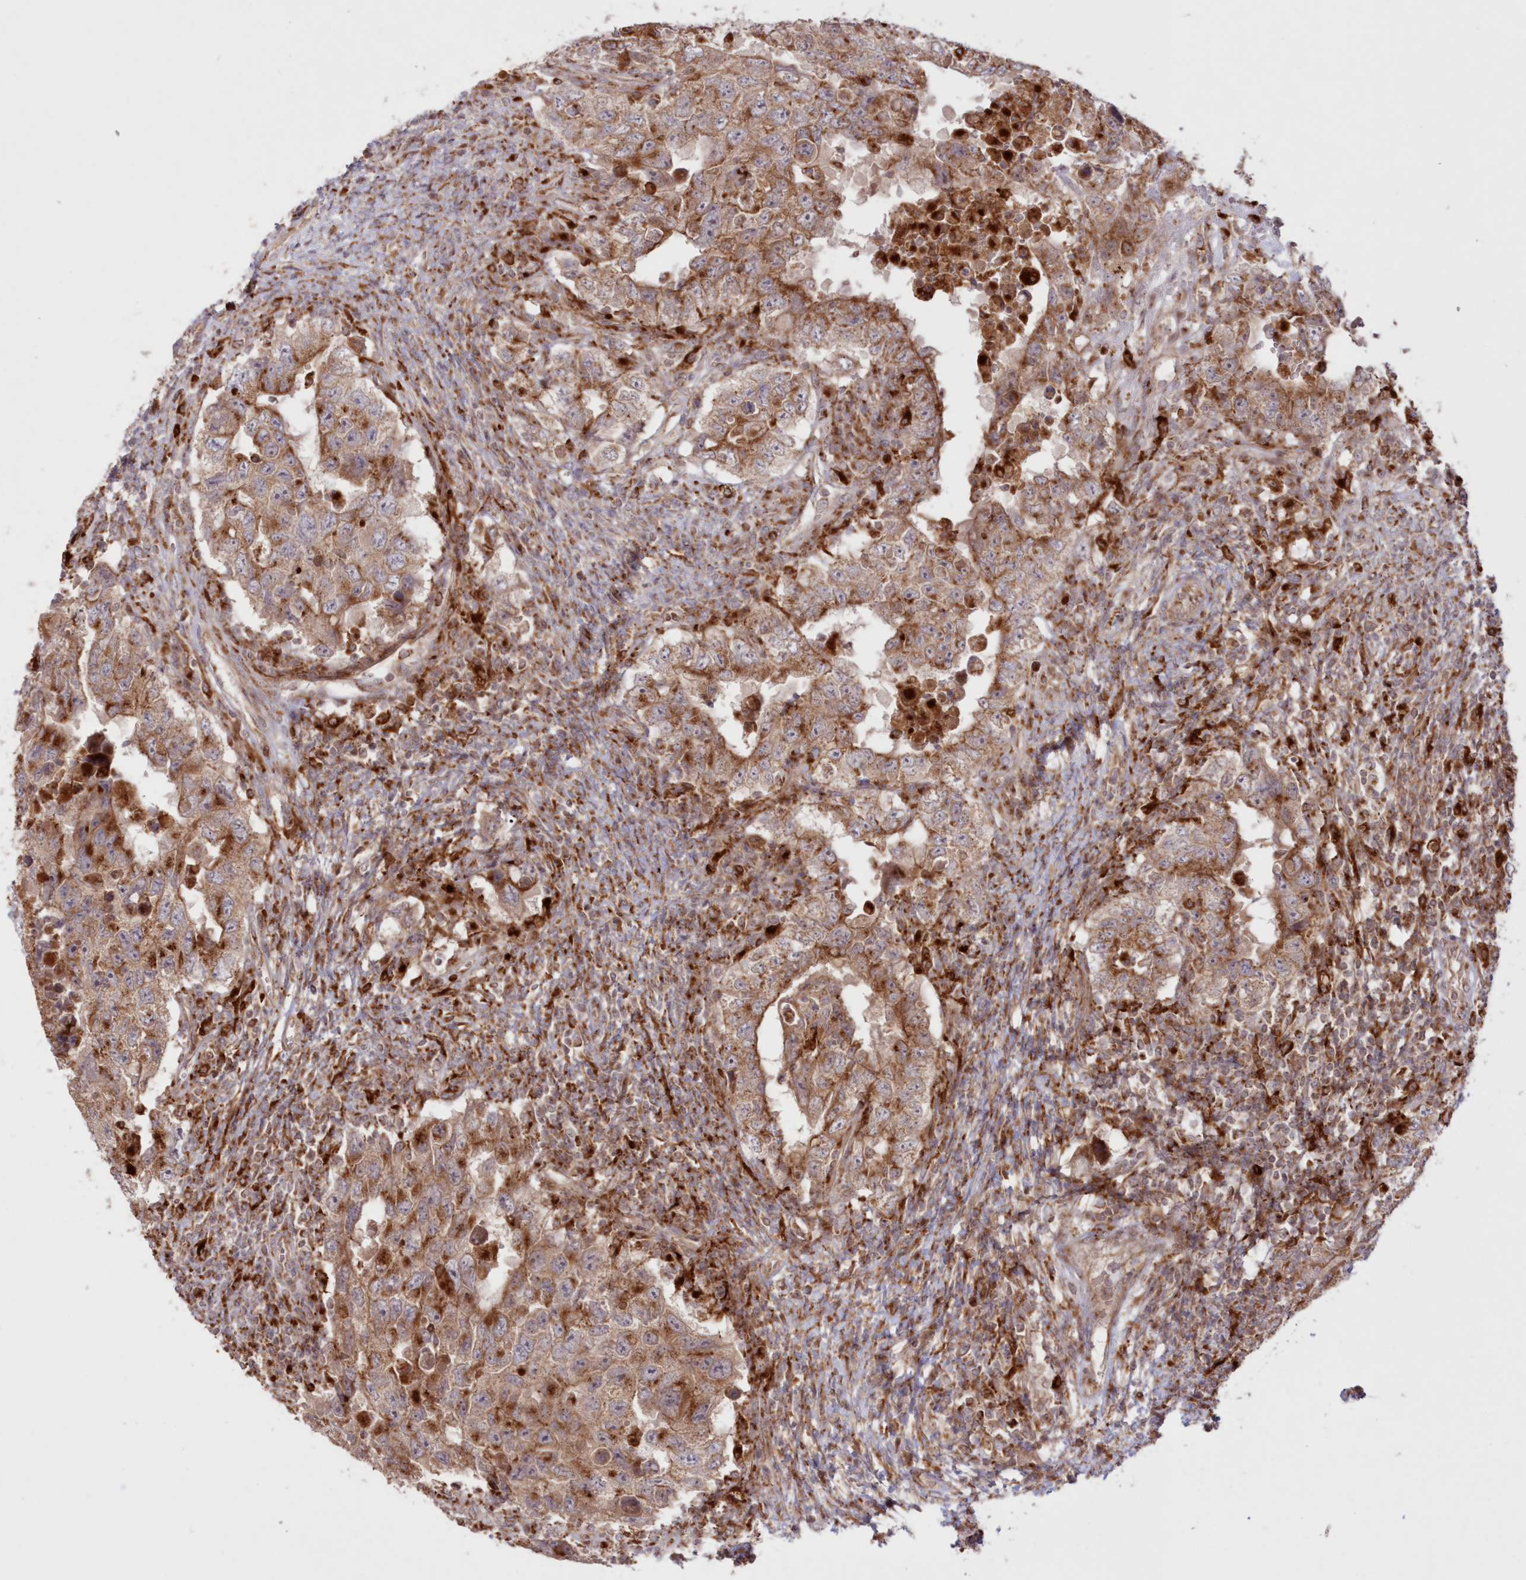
{"staining": {"intensity": "moderate", "quantity": ">75%", "location": "cytoplasmic/membranous"}, "tissue": "testis cancer", "cell_type": "Tumor cells", "image_type": "cancer", "snomed": [{"axis": "morphology", "description": "Carcinoma, Embryonal, NOS"}, {"axis": "topography", "description": "Testis"}], "caption": "IHC of testis embryonal carcinoma displays medium levels of moderate cytoplasmic/membranous positivity in about >75% of tumor cells.", "gene": "ABCC3", "patient": {"sex": "male", "age": 26}}